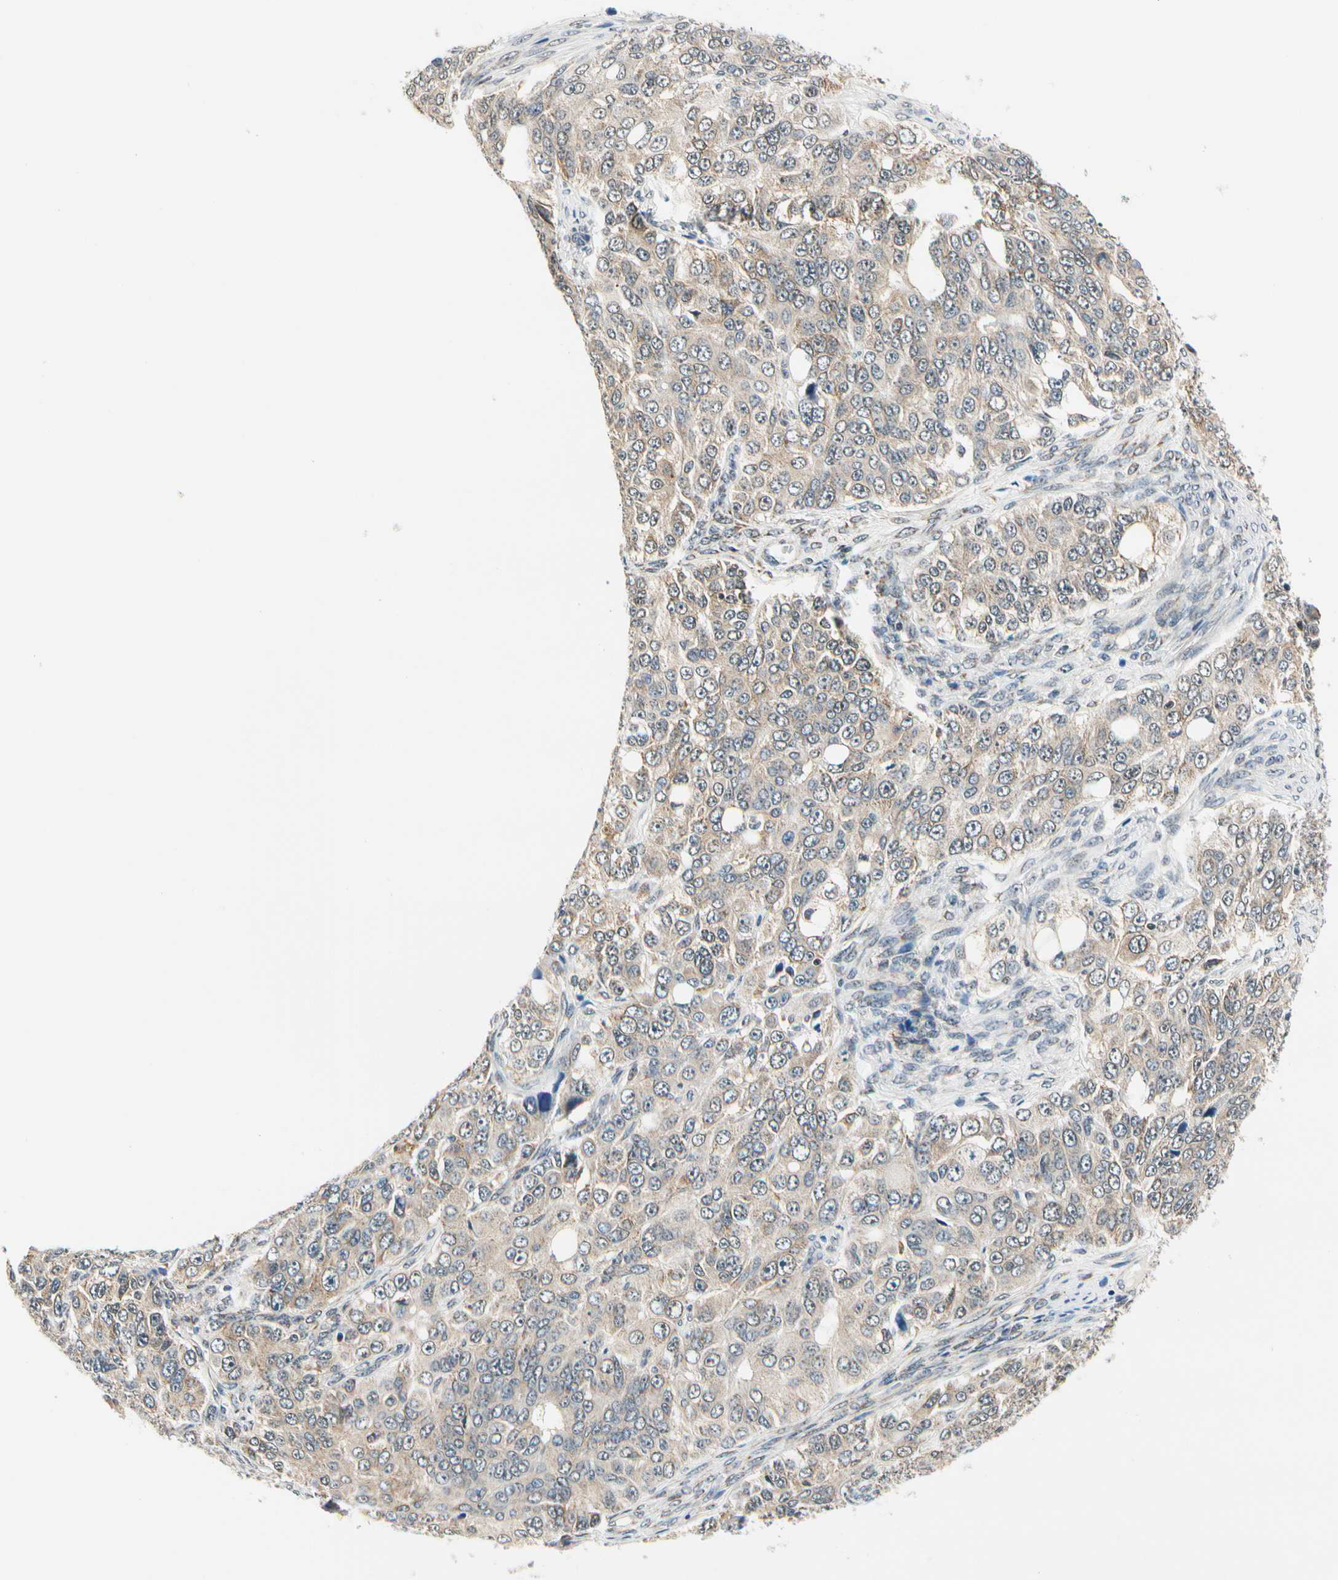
{"staining": {"intensity": "weak", "quantity": "25%-75%", "location": "cytoplasmic/membranous"}, "tissue": "ovarian cancer", "cell_type": "Tumor cells", "image_type": "cancer", "snomed": [{"axis": "morphology", "description": "Carcinoma, endometroid"}, {"axis": "topography", "description": "Ovary"}], "caption": "A micrograph of human endometroid carcinoma (ovarian) stained for a protein displays weak cytoplasmic/membranous brown staining in tumor cells.", "gene": "PDK2", "patient": {"sex": "female", "age": 51}}